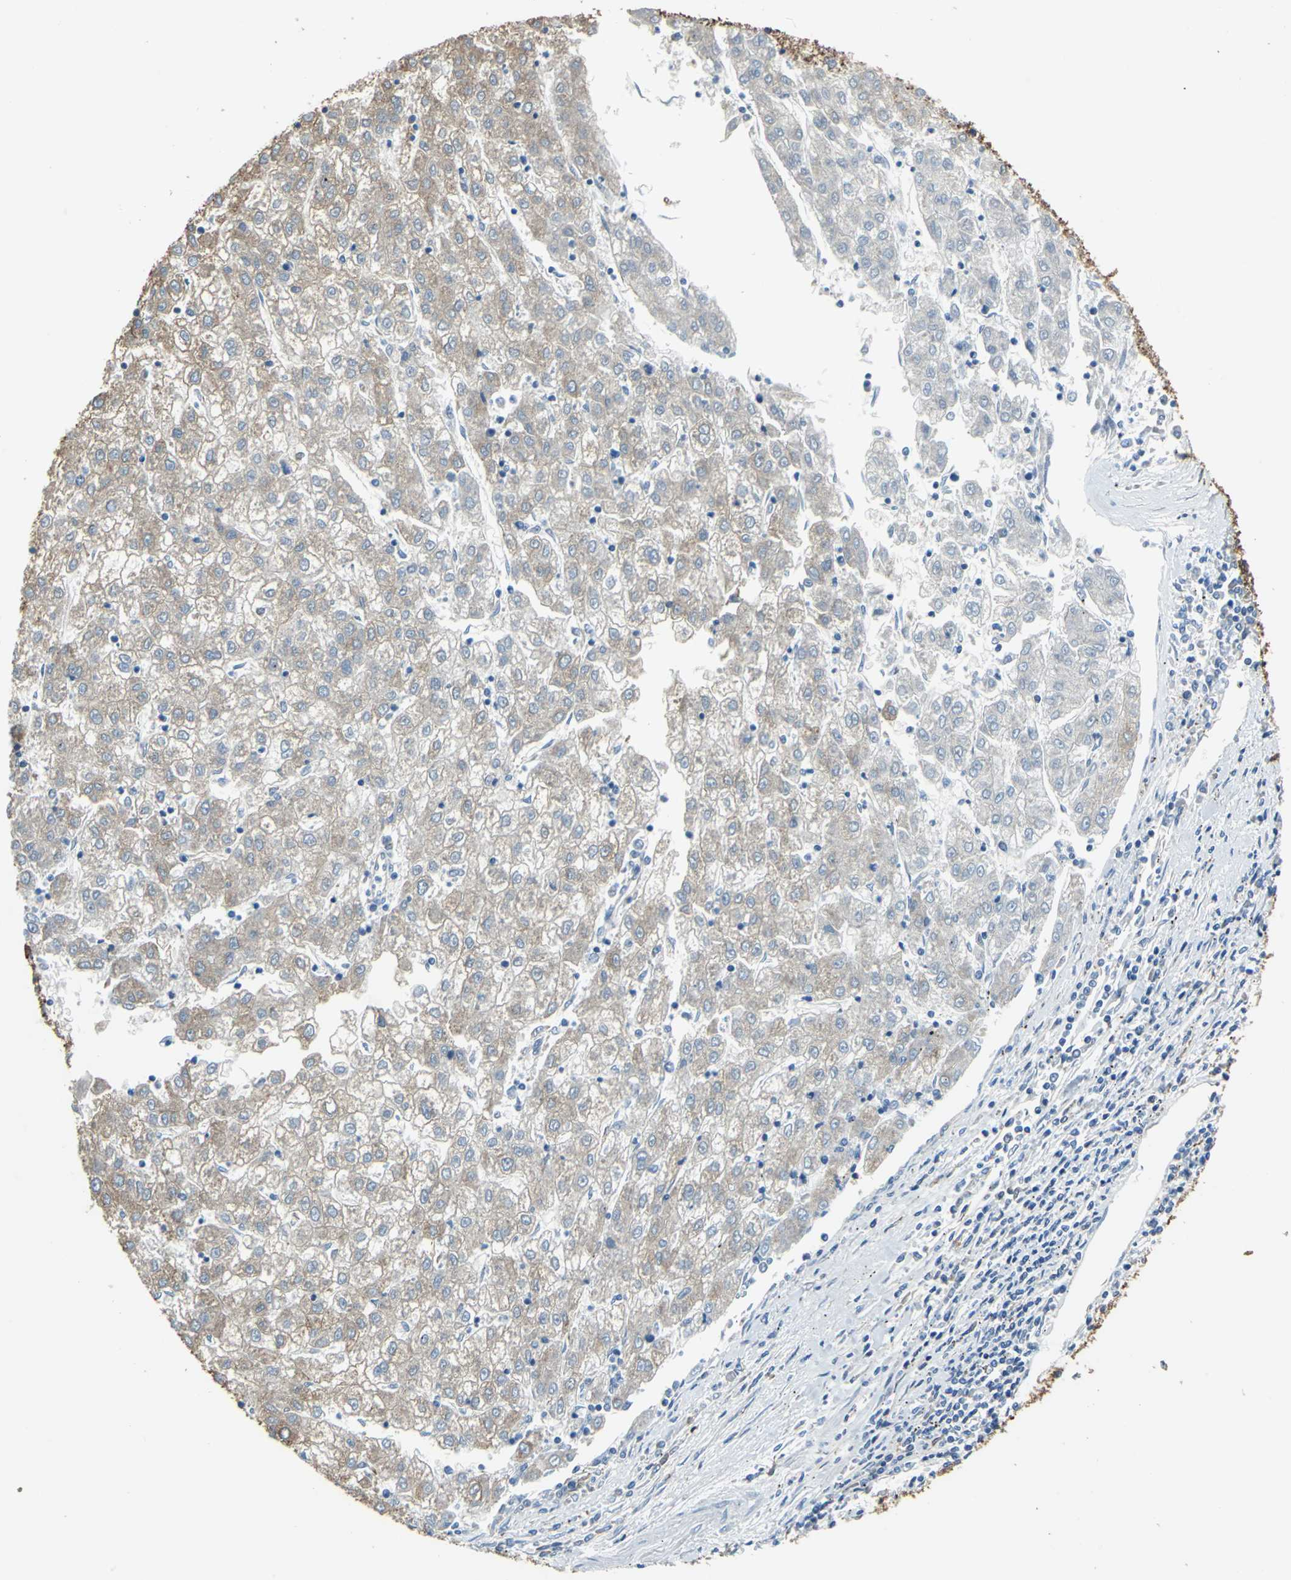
{"staining": {"intensity": "moderate", "quantity": ">75%", "location": "cytoplasmic/membranous"}, "tissue": "liver cancer", "cell_type": "Tumor cells", "image_type": "cancer", "snomed": [{"axis": "morphology", "description": "Carcinoma, Hepatocellular, NOS"}, {"axis": "topography", "description": "Liver"}], "caption": "This is a micrograph of immunohistochemistry staining of hepatocellular carcinoma (liver), which shows moderate expression in the cytoplasmic/membranous of tumor cells.", "gene": "GPANK1", "patient": {"sex": "male", "age": 72}}